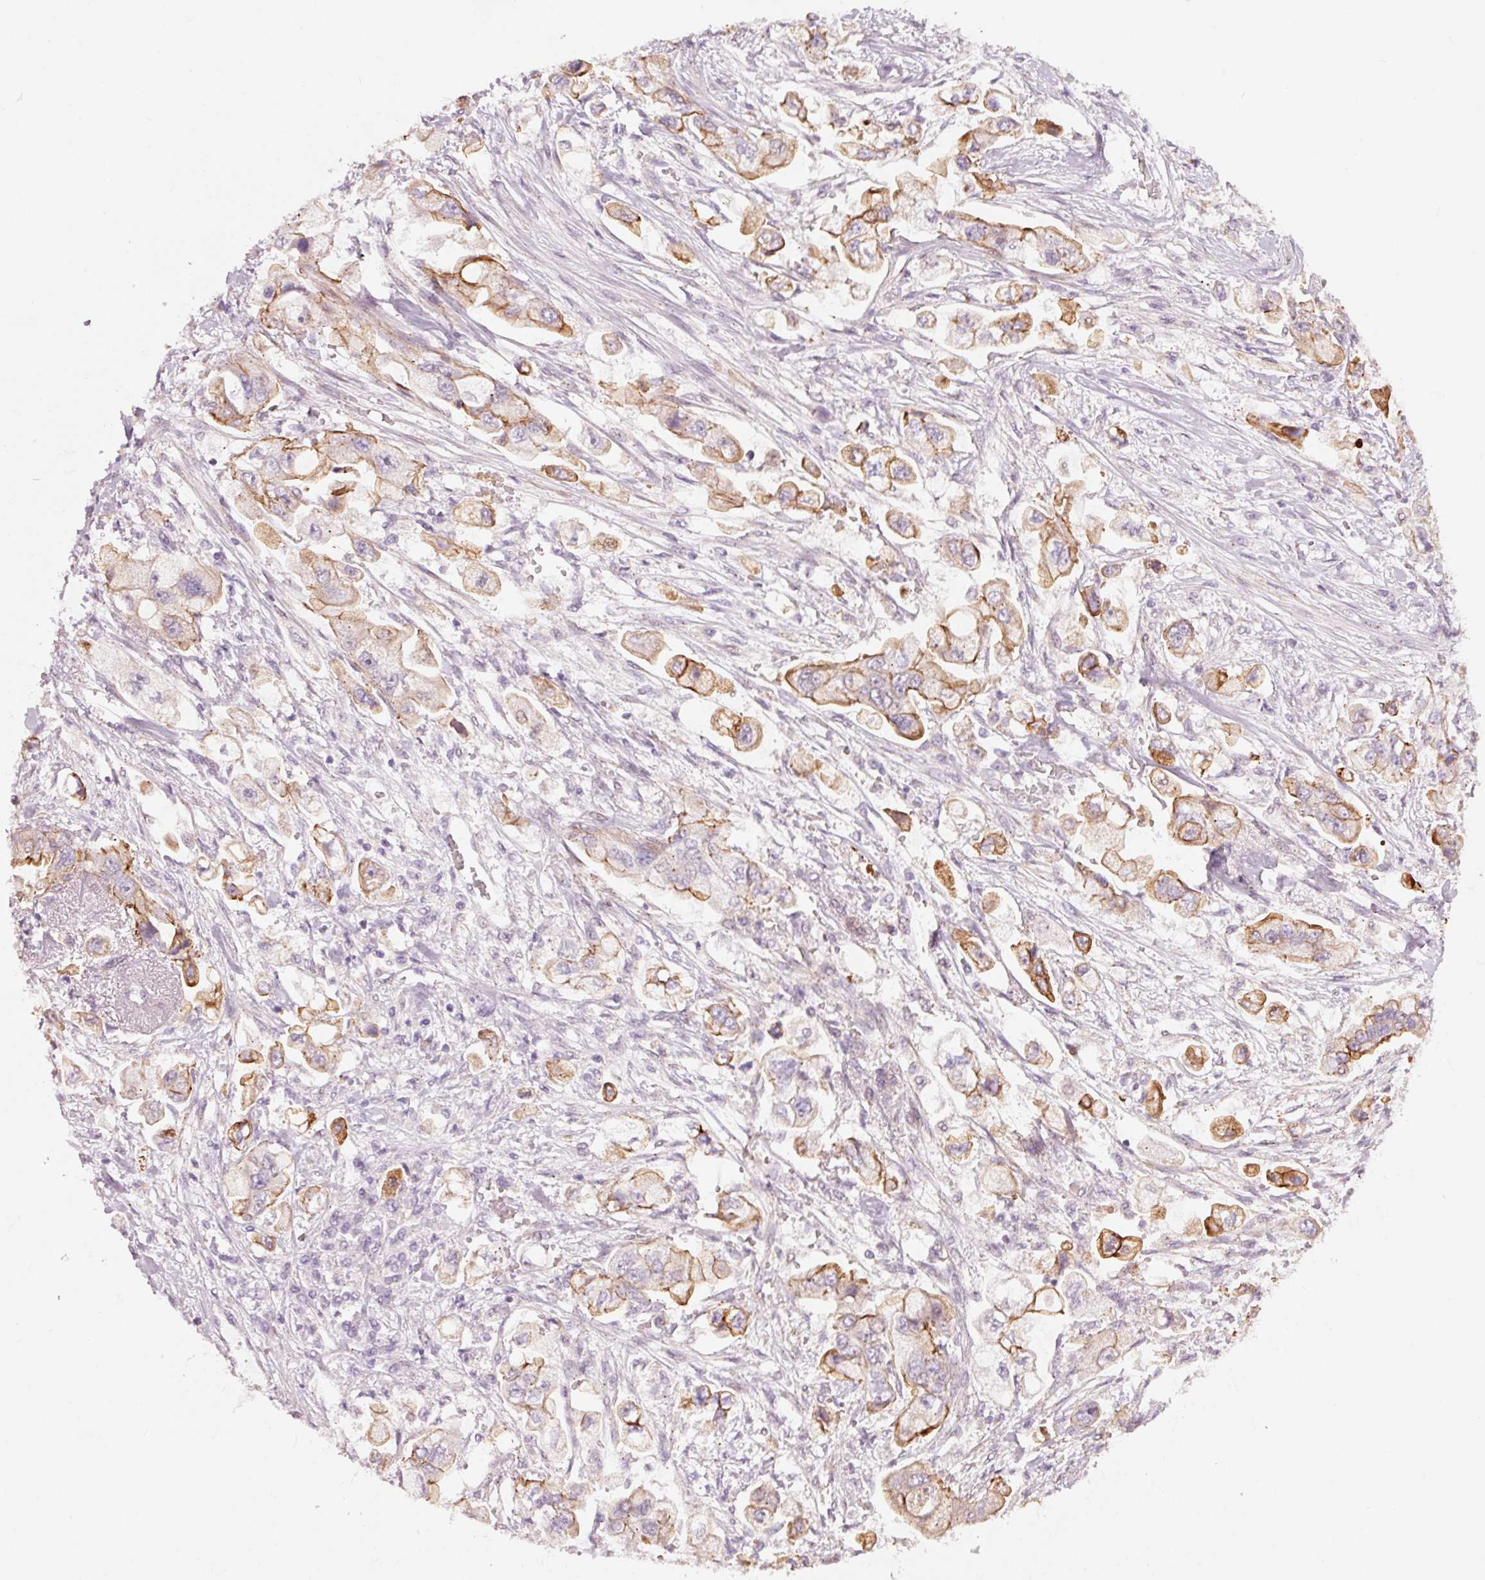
{"staining": {"intensity": "moderate", "quantity": "25%-75%", "location": "cytoplasmic/membranous"}, "tissue": "stomach cancer", "cell_type": "Tumor cells", "image_type": "cancer", "snomed": [{"axis": "morphology", "description": "Adenocarcinoma, NOS"}, {"axis": "topography", "description": "Stomach"}], "caption": "Brown immunohistochemical staining in adenocarcinoma (stomach) shows moderate cytoplasmic/membranous positivity in approximately 25%-75% of tumor cells.", "gene": "DAPP1", "patient": {"sex": "male", "age": 62}}